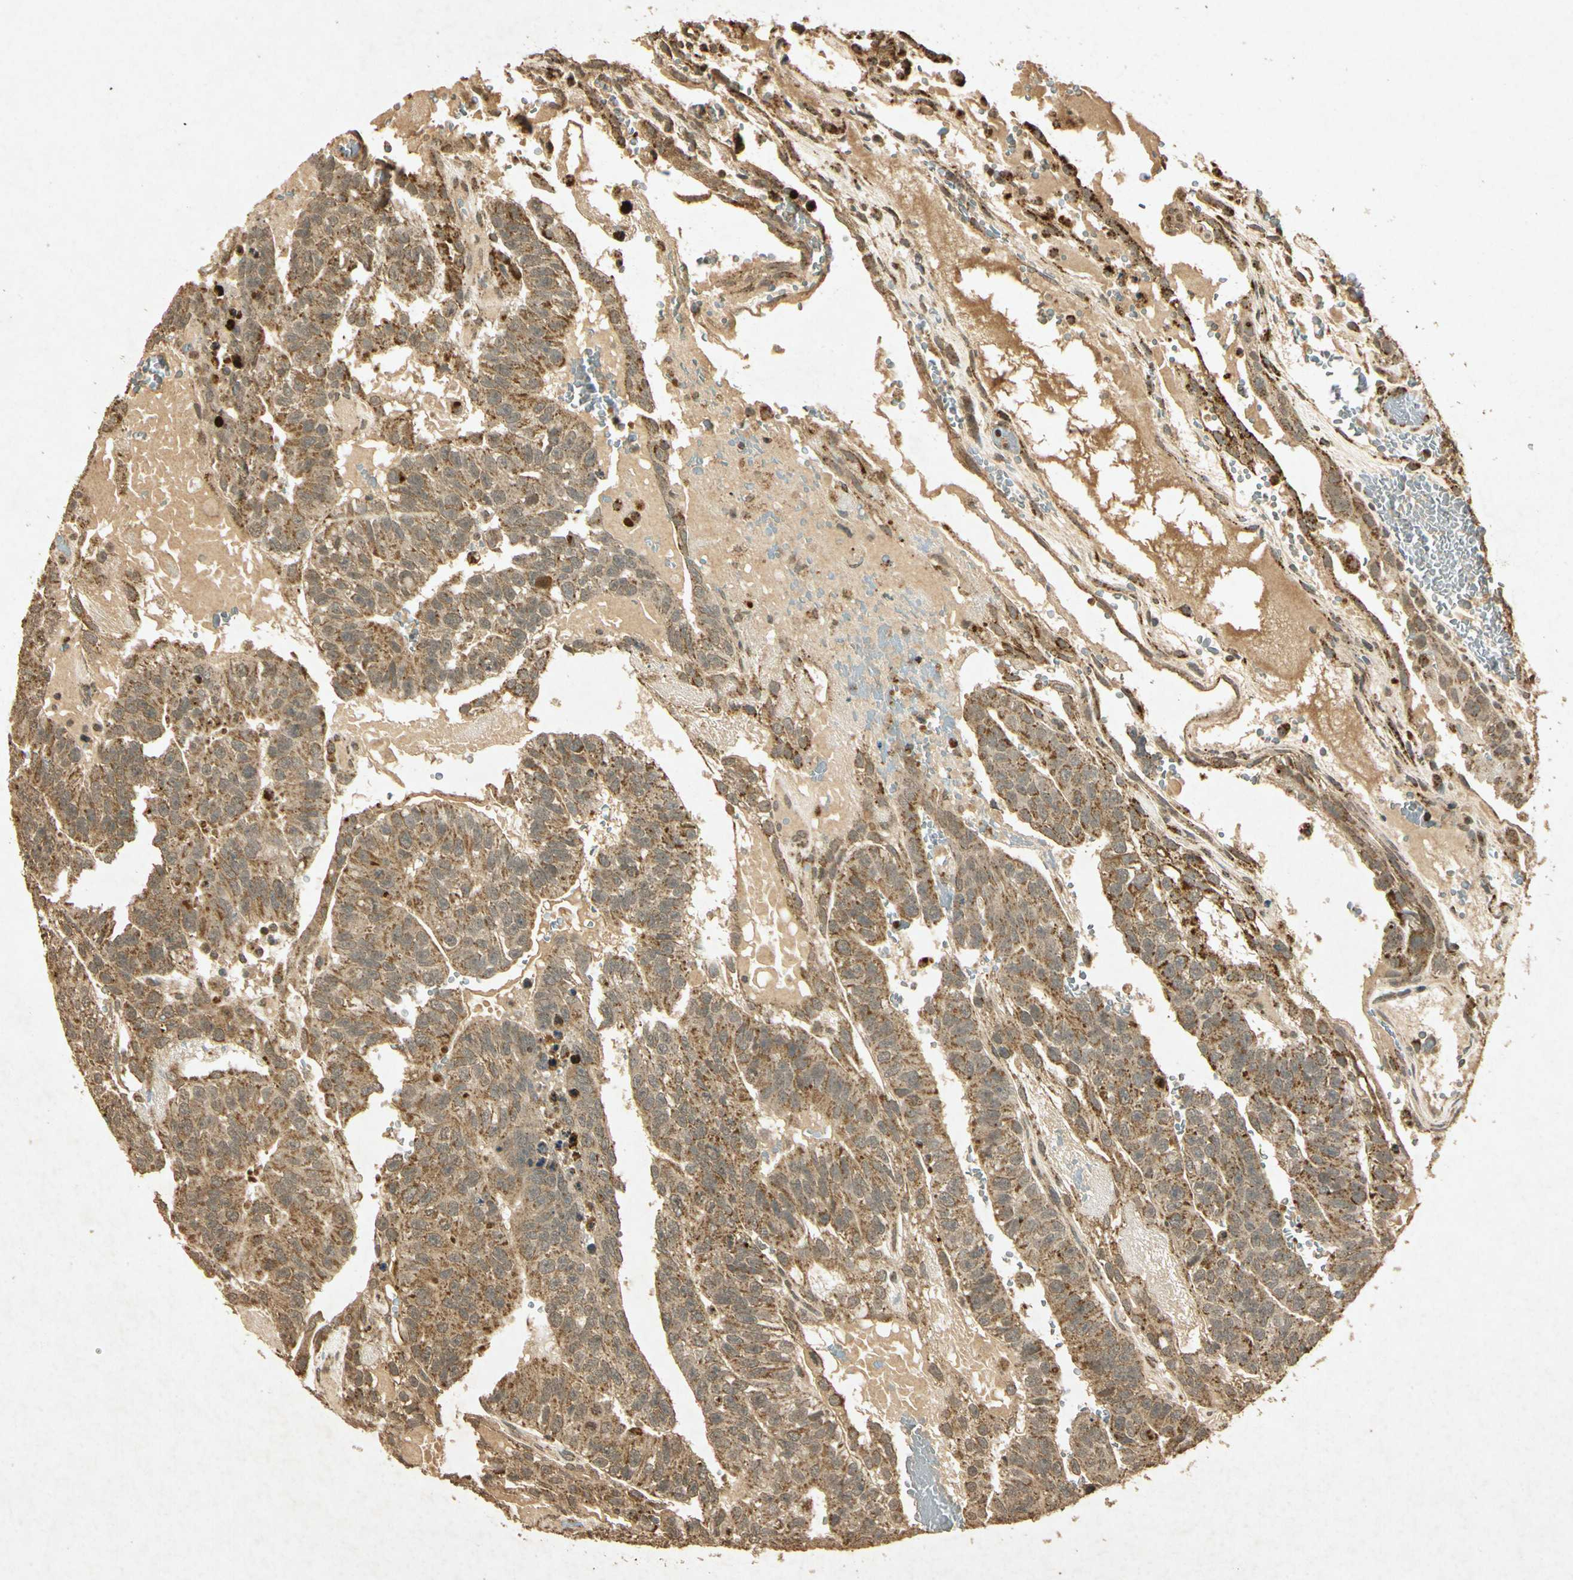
{"staining": {"intensity": "moderate", "quantity": ">75%", "location": "cytoplasmic/membranous"}, "tissue": "testis cancer", "cell_type": "Tumor cells", "image_type": "cancer", "snomed": [{"axis": "morphology", "description": "Seminoma, NOS"}, {"axis": "morphology", "description": "Carcinoma, Embryonal, NOS"}, {"axis": "topography", "description": "Testis"}], "caption": "A medium amount of moderate cytoplasmic/membranous positivity is identified in approximately >75% of tumor cells in testis cancer (embryonal carcinoma) tissue.", "gene": "PRDX3", "patient": {"sex": "male", "age": 52}}